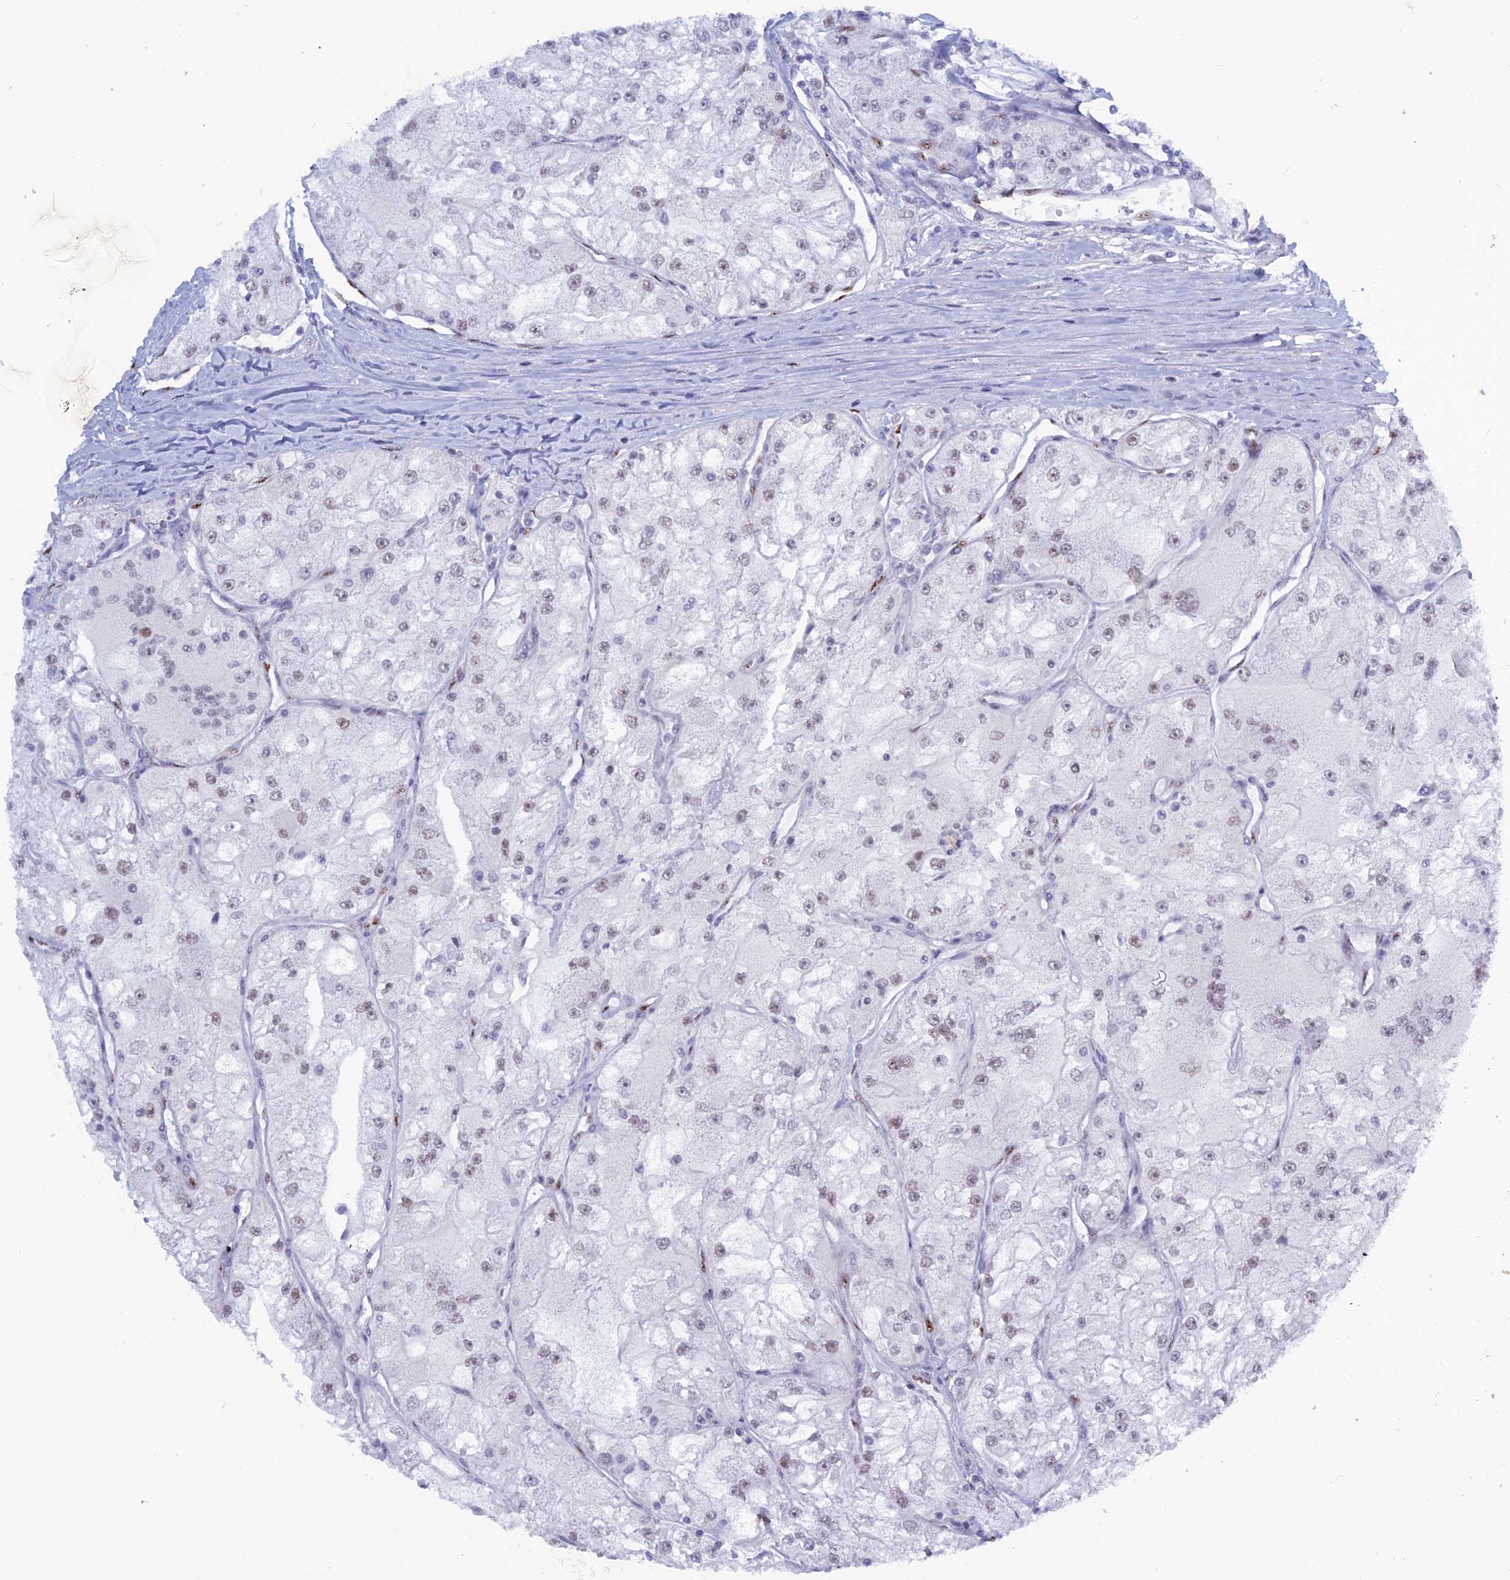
{"staining": {"intensity": "weak", "quantity": "<25%", "location": "nuclear"}, "tissue": "renal cancer", "cell_type": "Tumor cells", "image_type": "cancer", "snomed": [{"axis": "morphology", "description": "Adenocarcinoma, NOS"}, {"axis": "topography", "description": "Kidney"}], "caption": "The histopathology image exhibits no significant positivity in tumor cells of adenocarcinoma (renal). (Immunohistochemistry, brightfield microscopy, high magnification).", "gene": "NOL4L", "patient": {"sex": "female", "age": 72}}